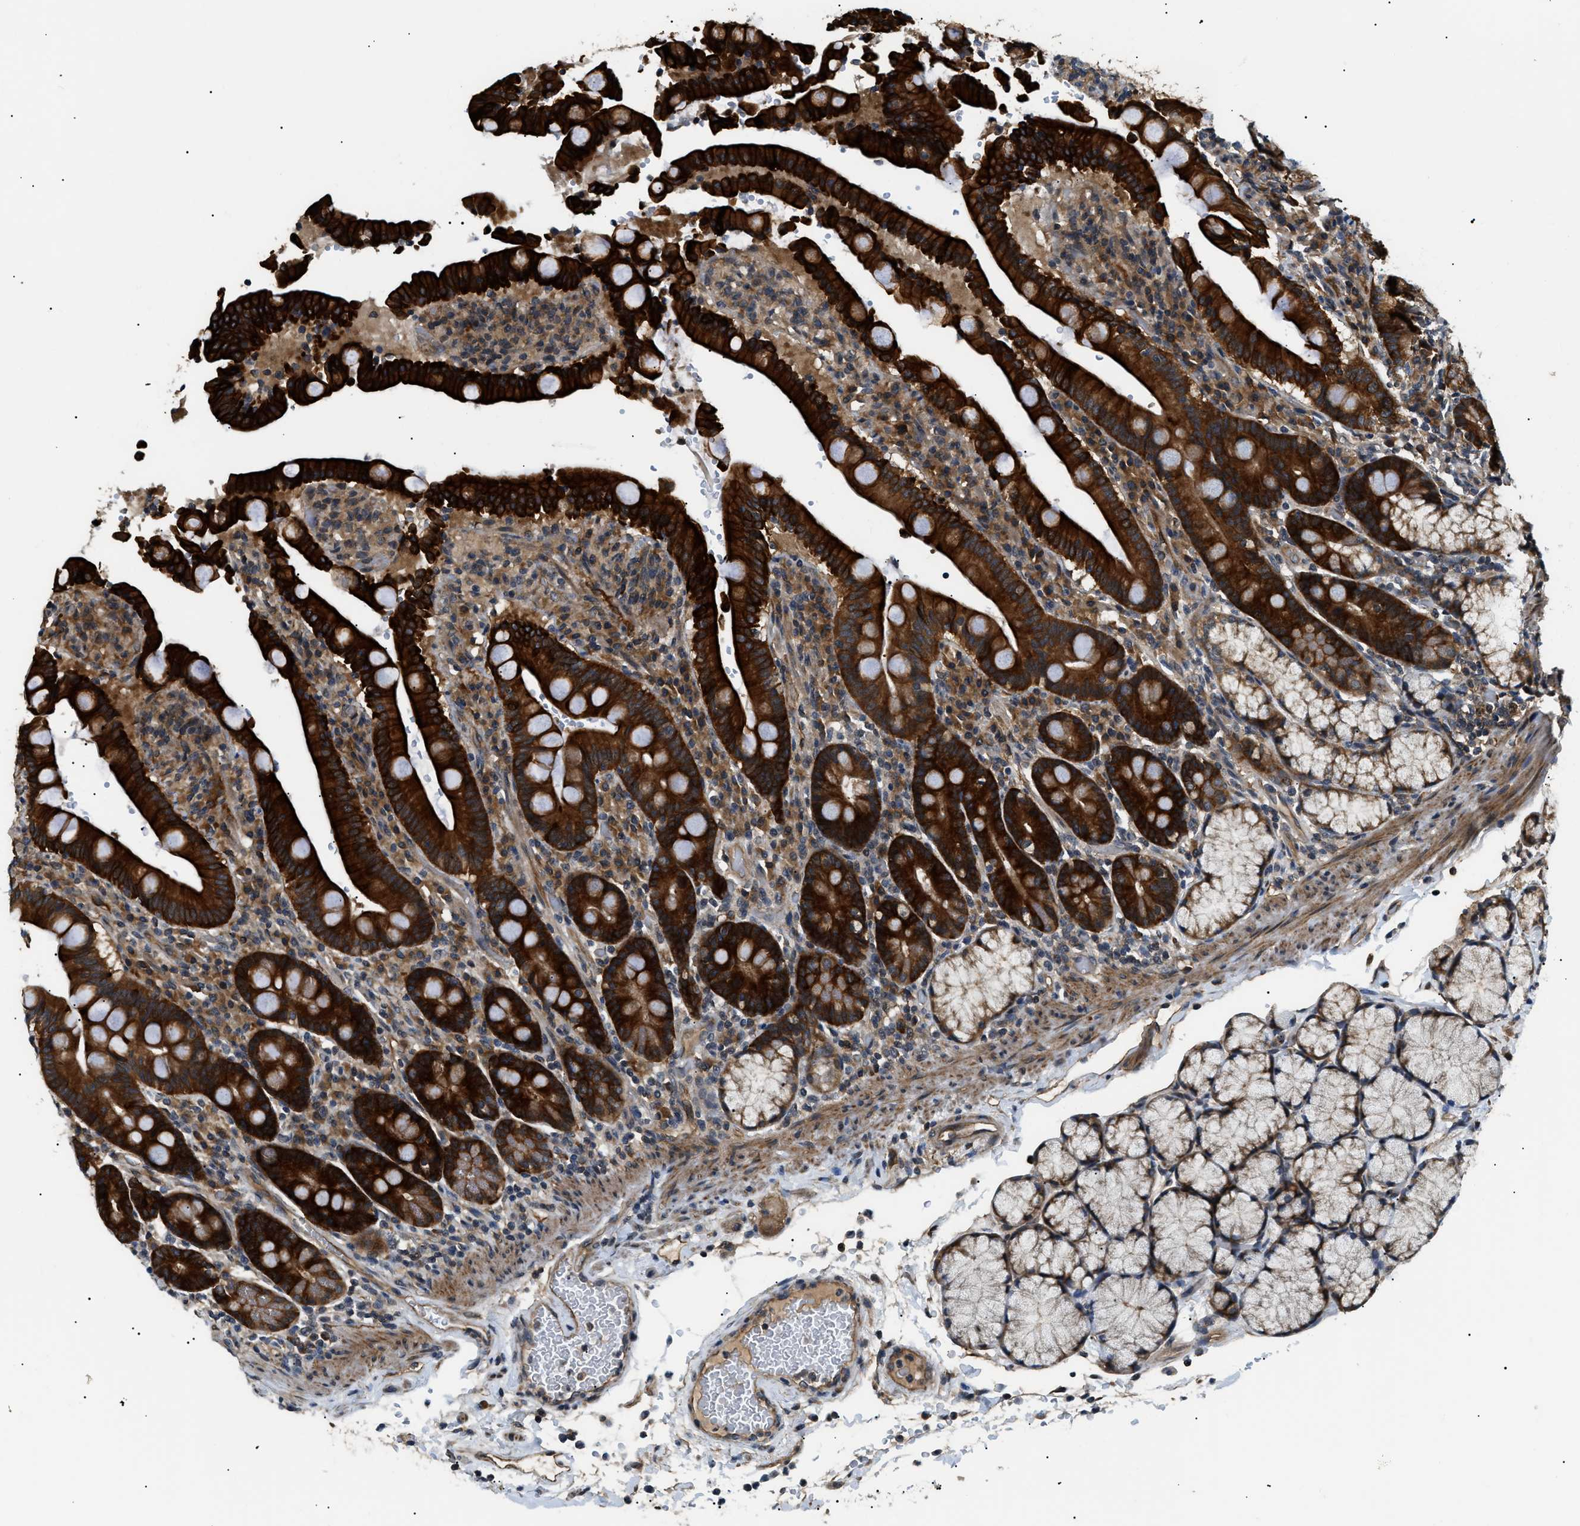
{"staining": {"intensity": "strong", "quantity": ">75%", "location": "cytoplasmic/membranous"}, "tissue": "duodenum", "cell_type": "Glandular cells", "image_type": "normal", "snomed": [{"axis": "morphology", "description": "Normal tissue, NOS"}, {"axis": "topography", "description": "Small intestine, NOS"}], "caption": "Protein positivity by IHC shows strong cytoplasmic/membranous staining in about >75% of glandular cells in normal duodenum. (Brightfield microscopy of DAB IHC at high magnification).", "gene": "SRPK1", "patient": {"sex": "female", "age": 71}}